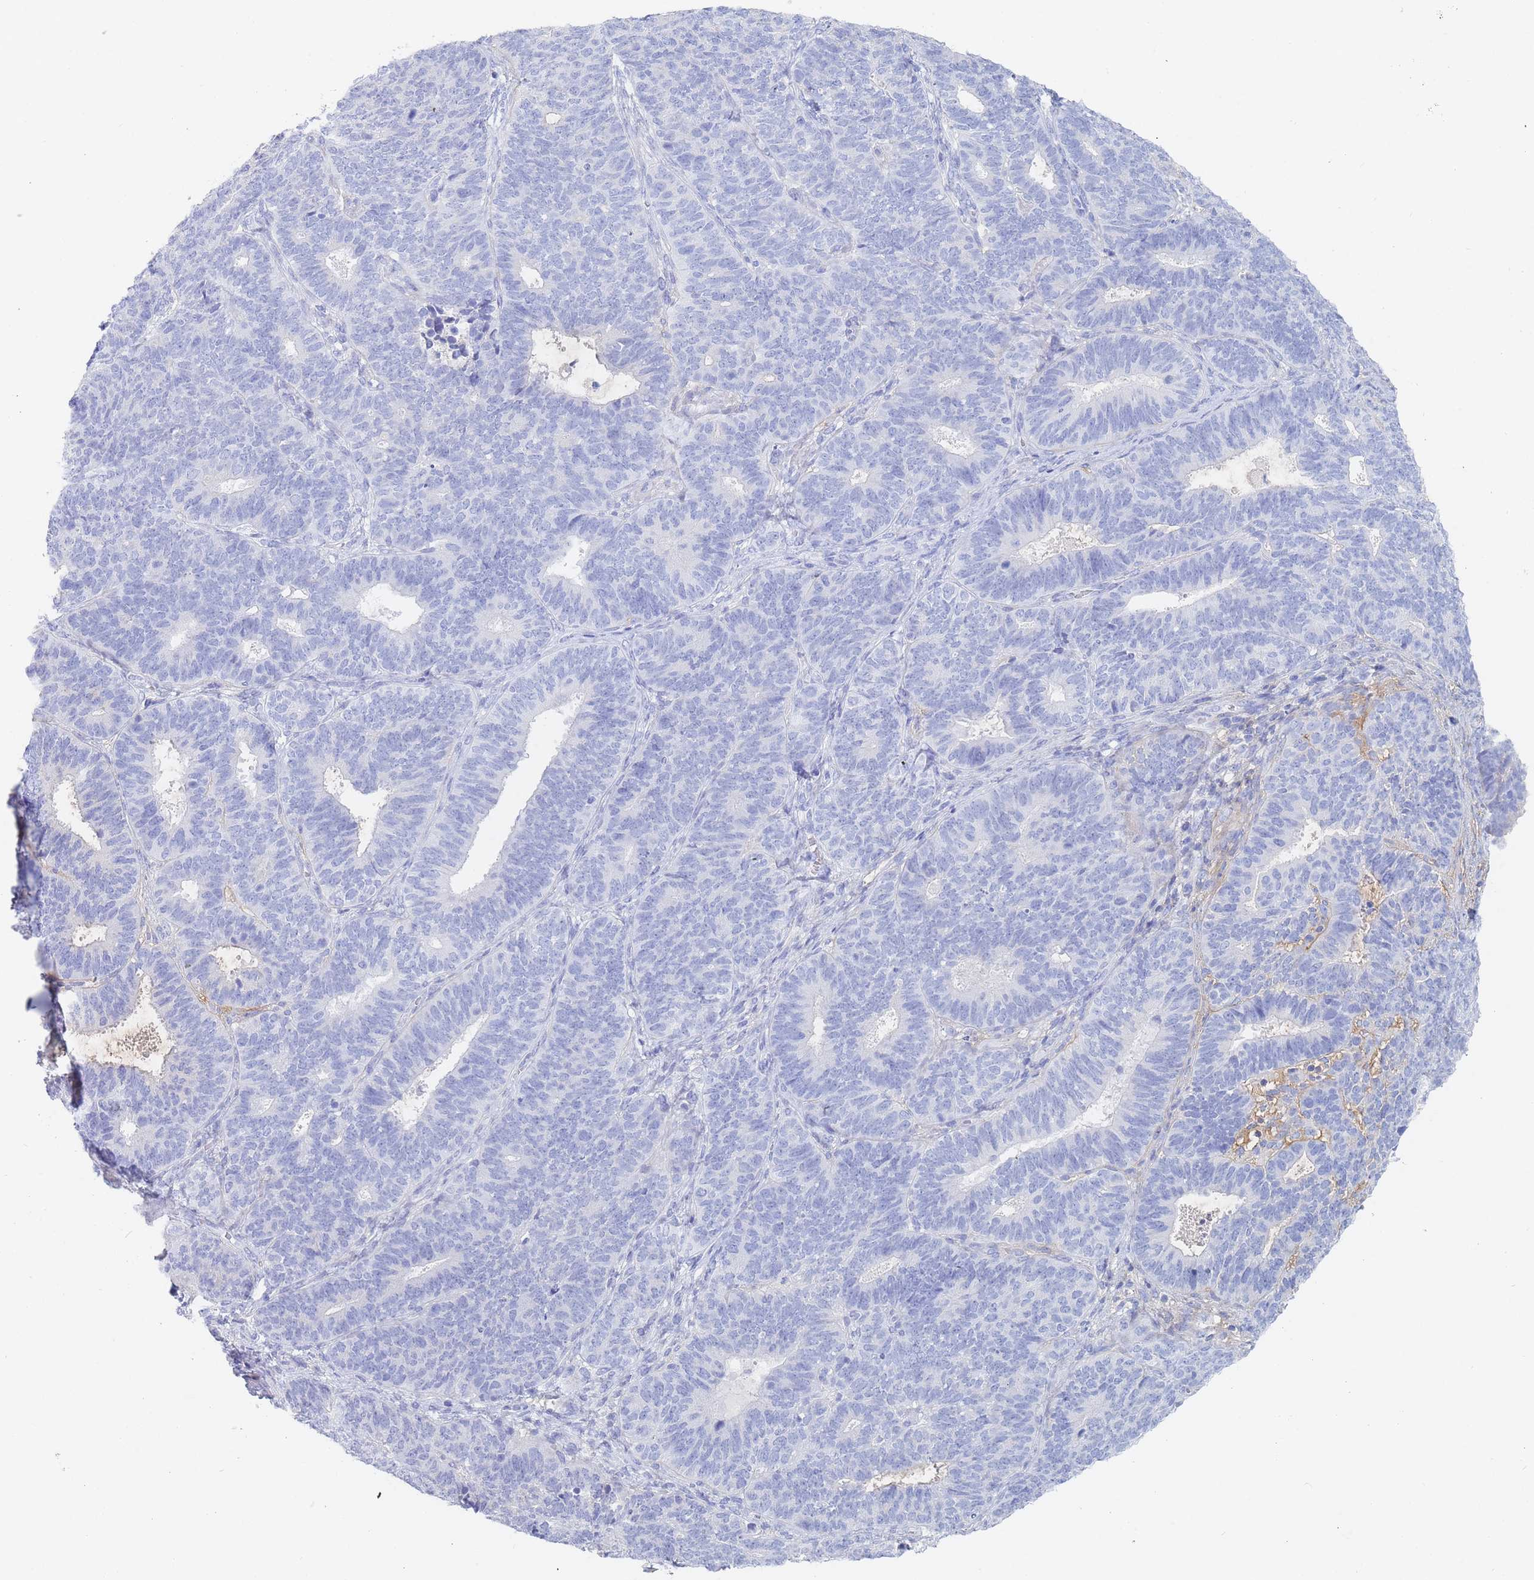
{"staining": {"intensity": "negative", "quantity": "none", "location": "none"}, "tissue": "endometrial cancer", "cell_type": "Tumor cells", "image_type": "cancer", "snomed": [{"axis": "morphology", "description": "Adenocarcinoma, NOS"}, {"axis": "topography", "description": "Endometrium"}], "caption": "An image of adenocarcinoma (endometrial) stained for a protein shows no brown staining in tumor cells. The staining was performed using DAB to visualize the protein expression in brown, while the nuclei were stained in blue with hematoxylin (Magnification: 20x).", "gene": "SLC25A35", "patient": {"sex": "female", "age": 70}}